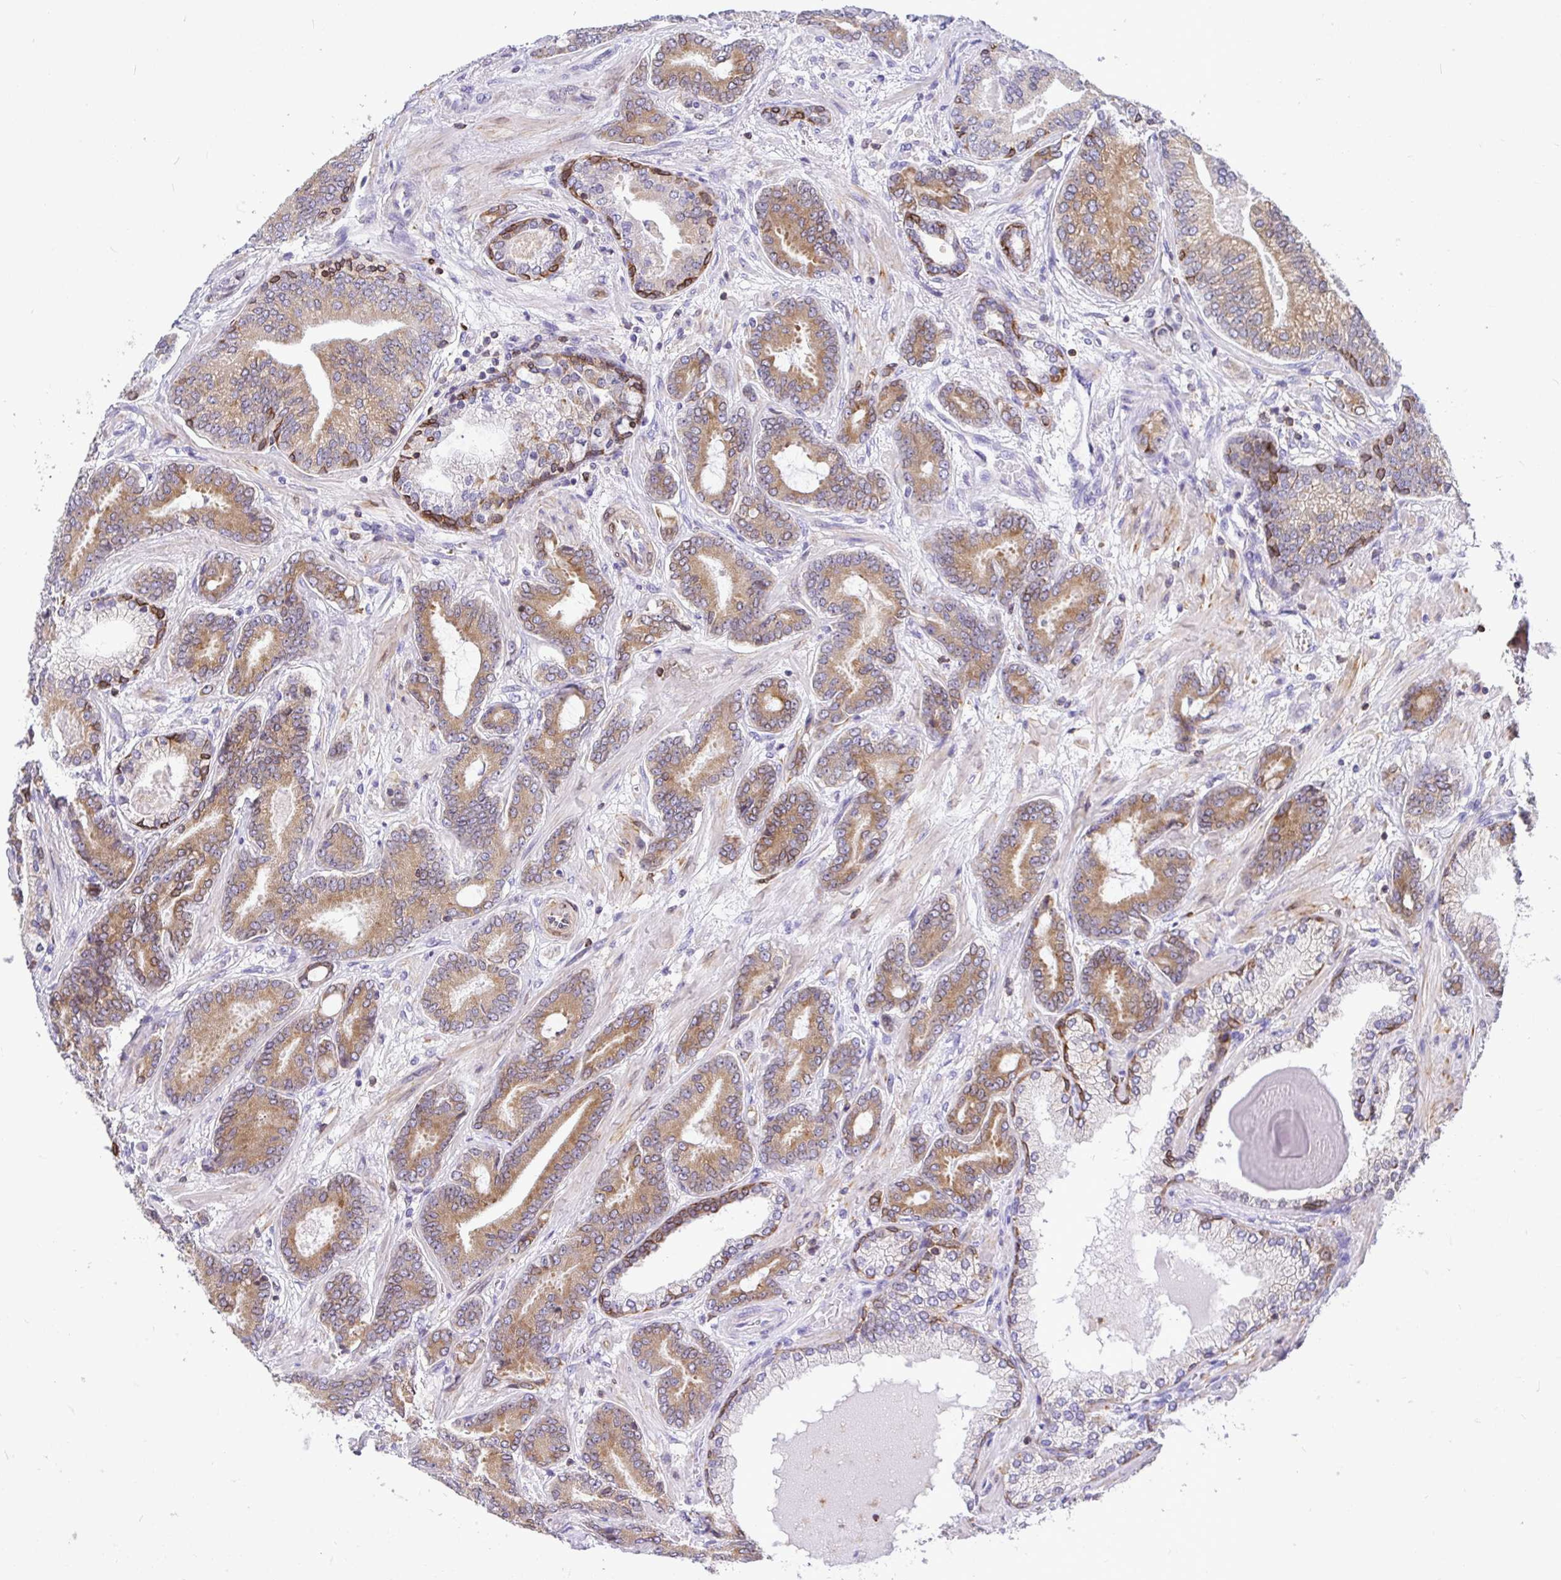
{"staining": {"intensity": "moderate", "quantity": ">75%", "location": "cytoplasmic/membranous"}, "tissue": "prostate cancer", "cell_type": "Tumor cells", "image_type": "cancer", "snomed": [{"axis": "morphology", "description": "Adenocarcinoma, High grade"}, {"axis": "topography", "description": "Prostate"}], "caption": "Moderate cytoplasmic/membranous expression for a protein is identified in approximately >75% of tumor cells of prostate cancer (high-grade adenocarcinoma) using immunohistochemistry.", "gene": "TP53I11", "patient": {"sex": "male", "age": 62}}